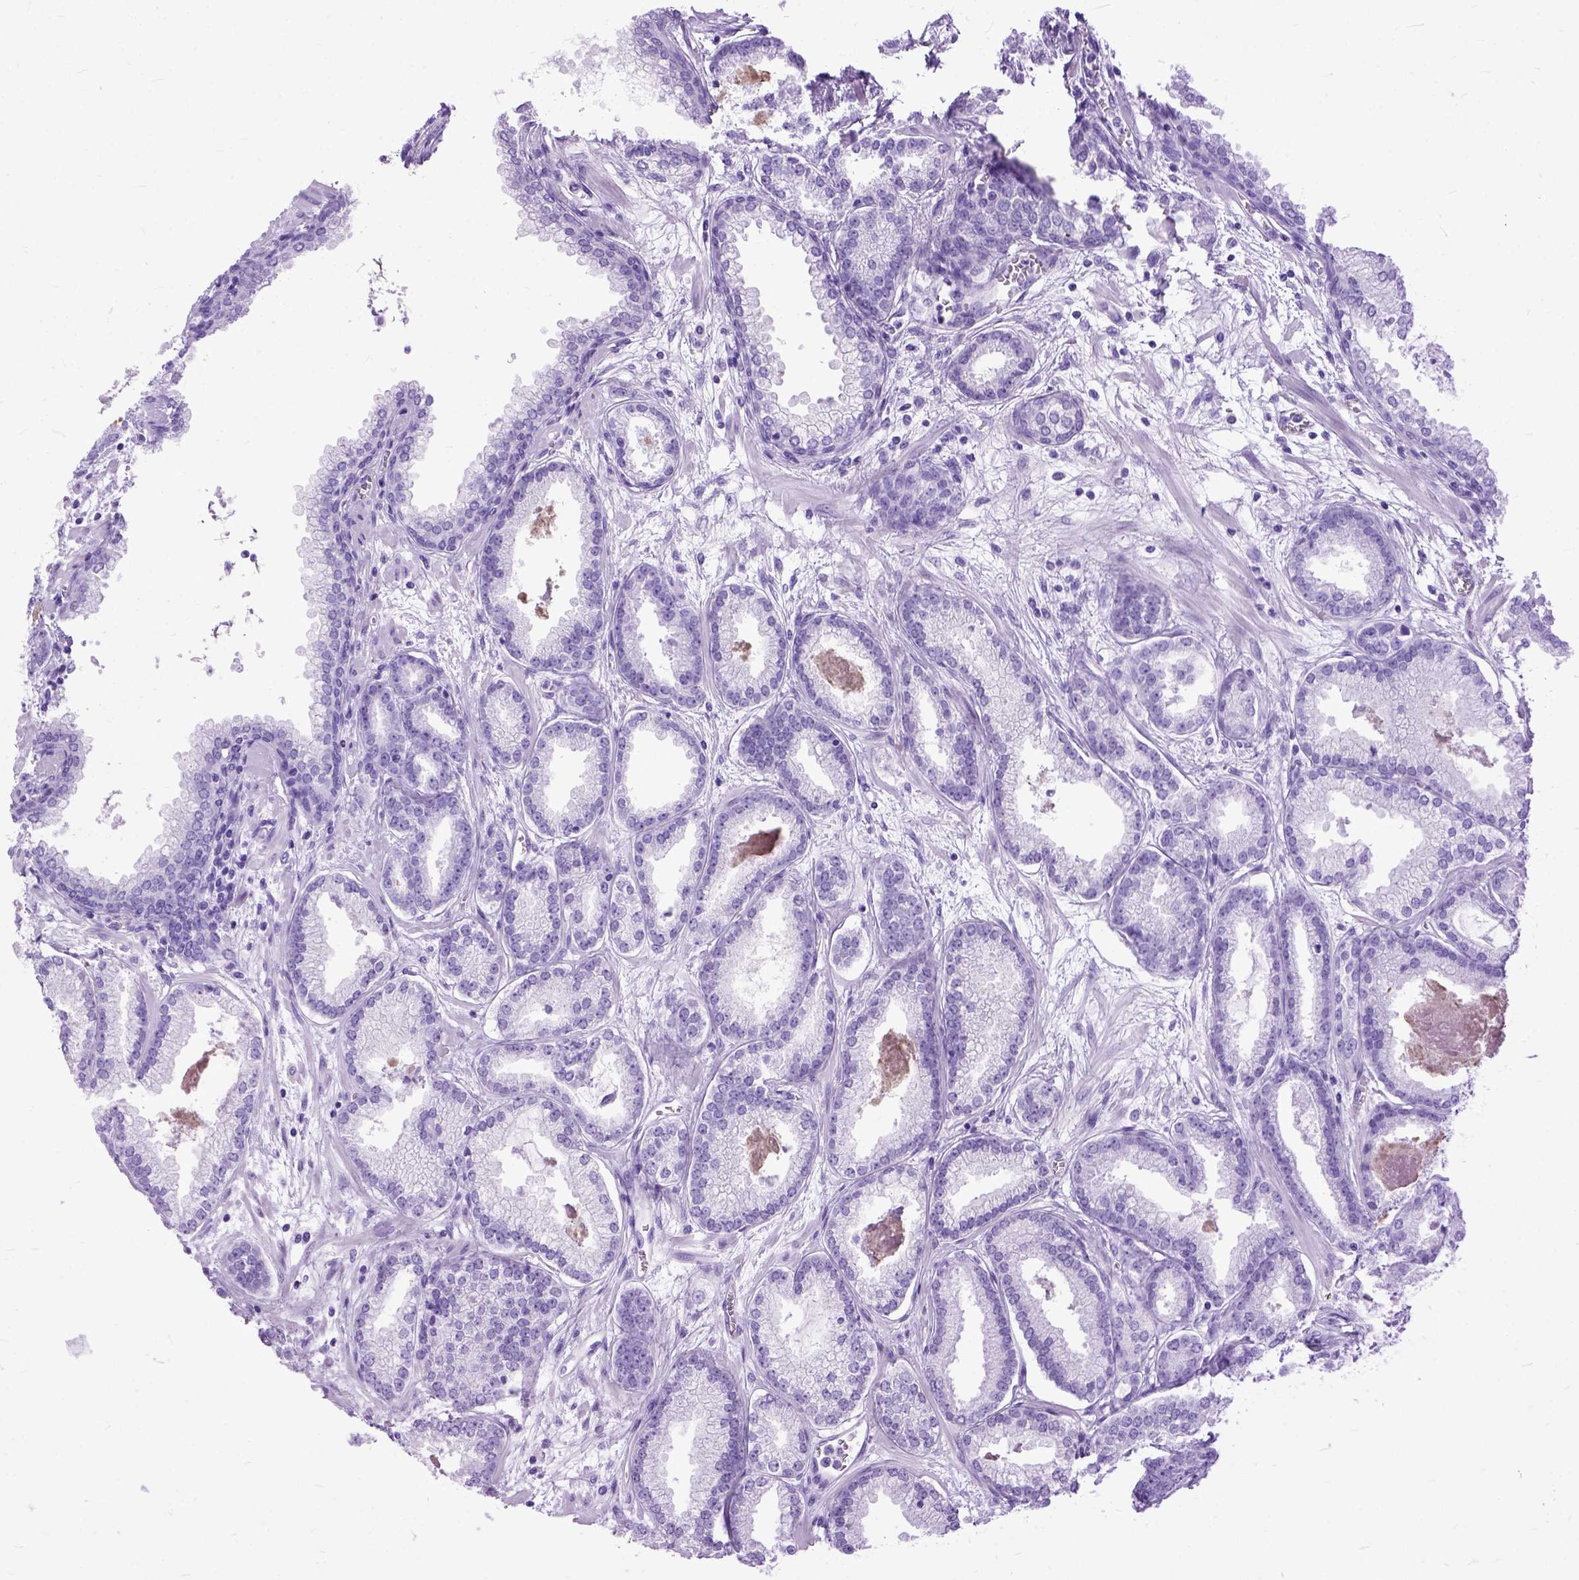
{"staining": {"intensity": "negative", "quantity": "none", "location": "none"}, "tissue": "prostate cancer", "cell_type": "Tumor cells", "image_type": "cancer", "snomed": [{"axis": "morphology", "description": "Adenocarcinoma, Low grade"}, {"axis": "topography", "description": "Prostate"}], "caption": "The histopathology image shows no significant staining in tumor cells of prostate adenocarcinoma (low-grade).", "gene": "GNGT1", "patient": {"sex": "male", "age": 68}}